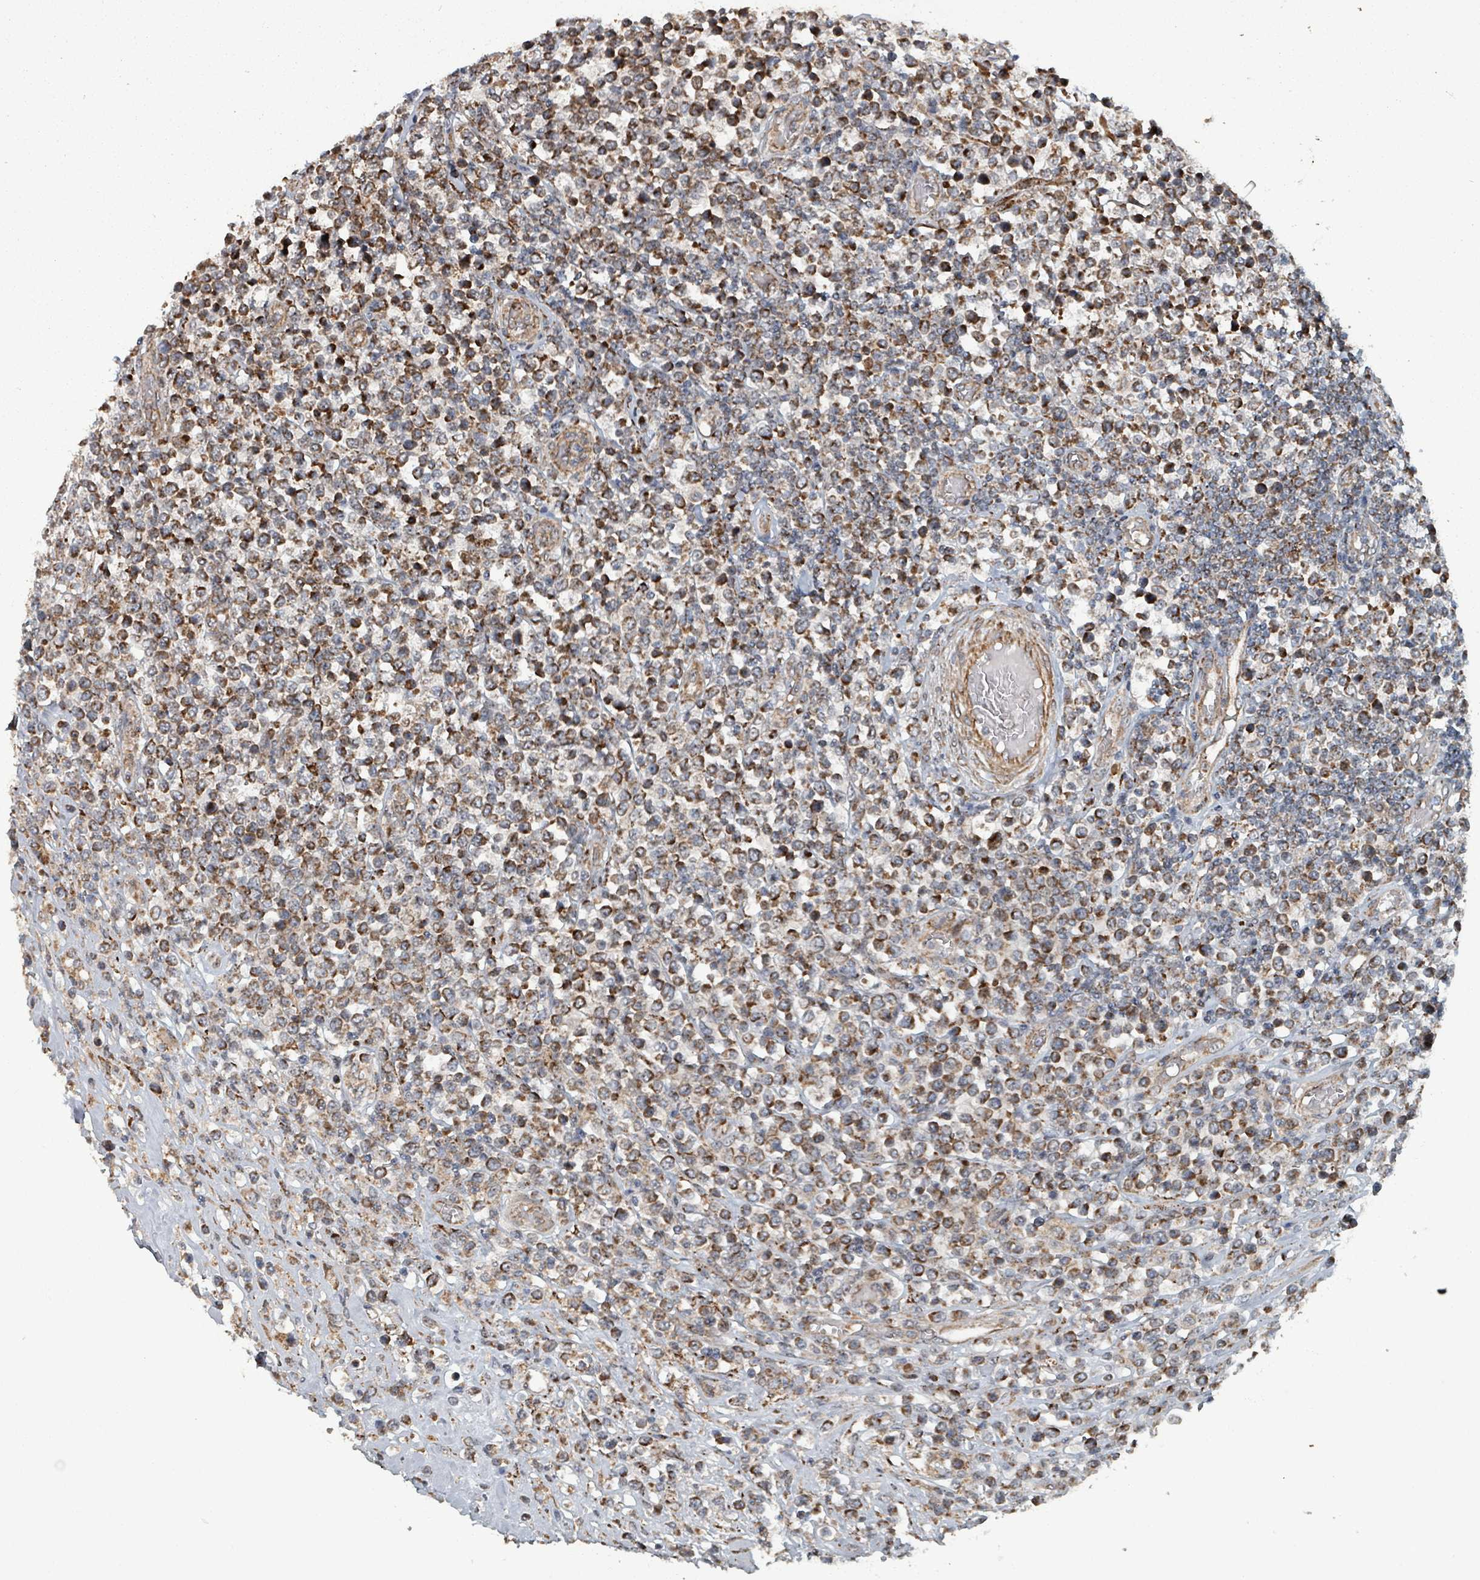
{"staining": {"intensity": "moderate", "quantity": ">75%", "location": "cytoplasmic/membranous"}, "tissue": "lymphoma", "cell_type": "Tumor cells", "image_type": "cancer", "snomed": [{"axis": "morphology", "description": "Malignant lymphoma, non-Hodgkin's type, High grade"}, {"axis": "topography", "description": "Soft tissue"}], "caption": "Protein staining by IHC exhibits moderate cytoplasmic/membranous positivity in about >75% of tumor cells in malignant lymphoma, non-Hodgkin's type (high-grade).", "gene": "MRPL4", "patient": {"sex": "female", "age": 56}}